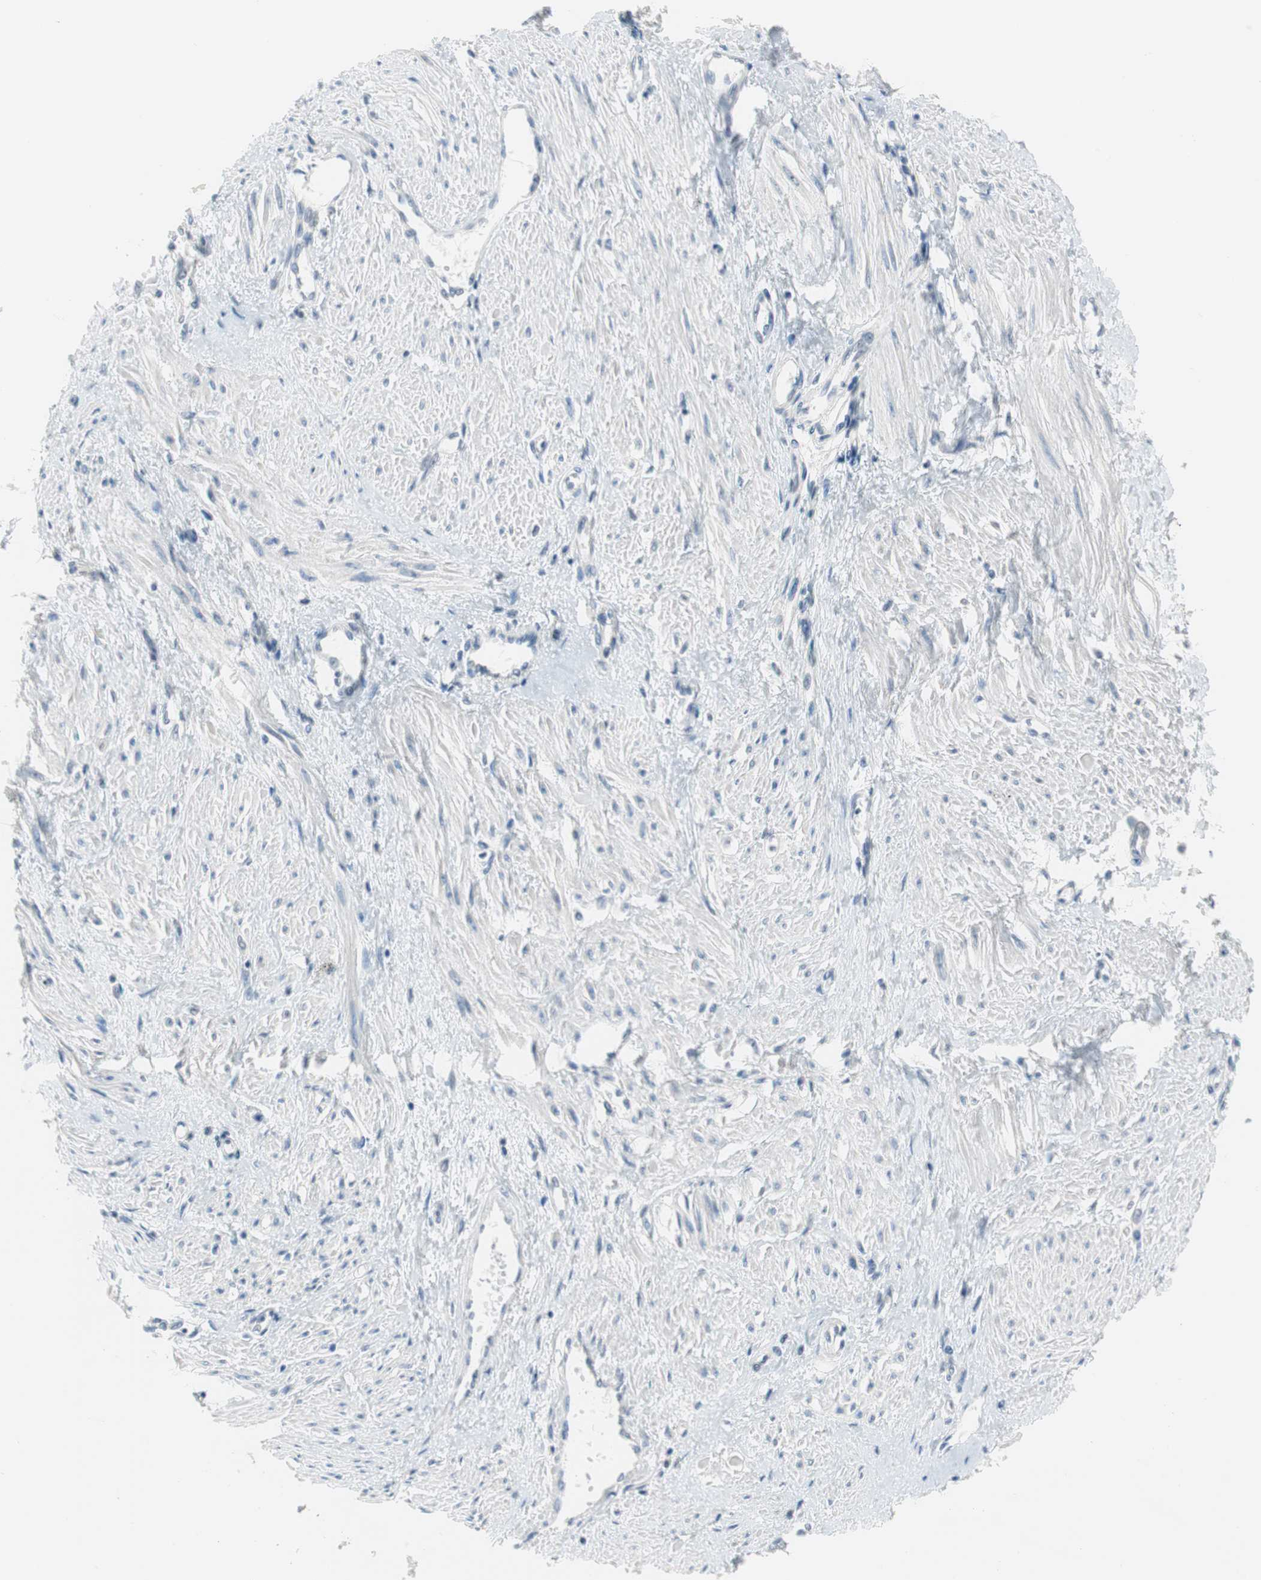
{"staining": {"intensity": "negative", "quantity": "none", "location": "none"}, "tissue": "smooth muscle", "cell_type": "Smooth muscle cells", "image_type": "normal", "snomed": [{"axis": "morphology", "description": "Normal tissue, NOS"}, {"axis": "topography", "description": "Smooth muscle"}, {"axis": "topography", "description": "Uterus"}], "caption": "Immunohistochemistry of normal smooth muscle reveals no staining in smooth muscle cells.", "gene": "GRHL1", "patient": {"sex": "female", "age": 39}}